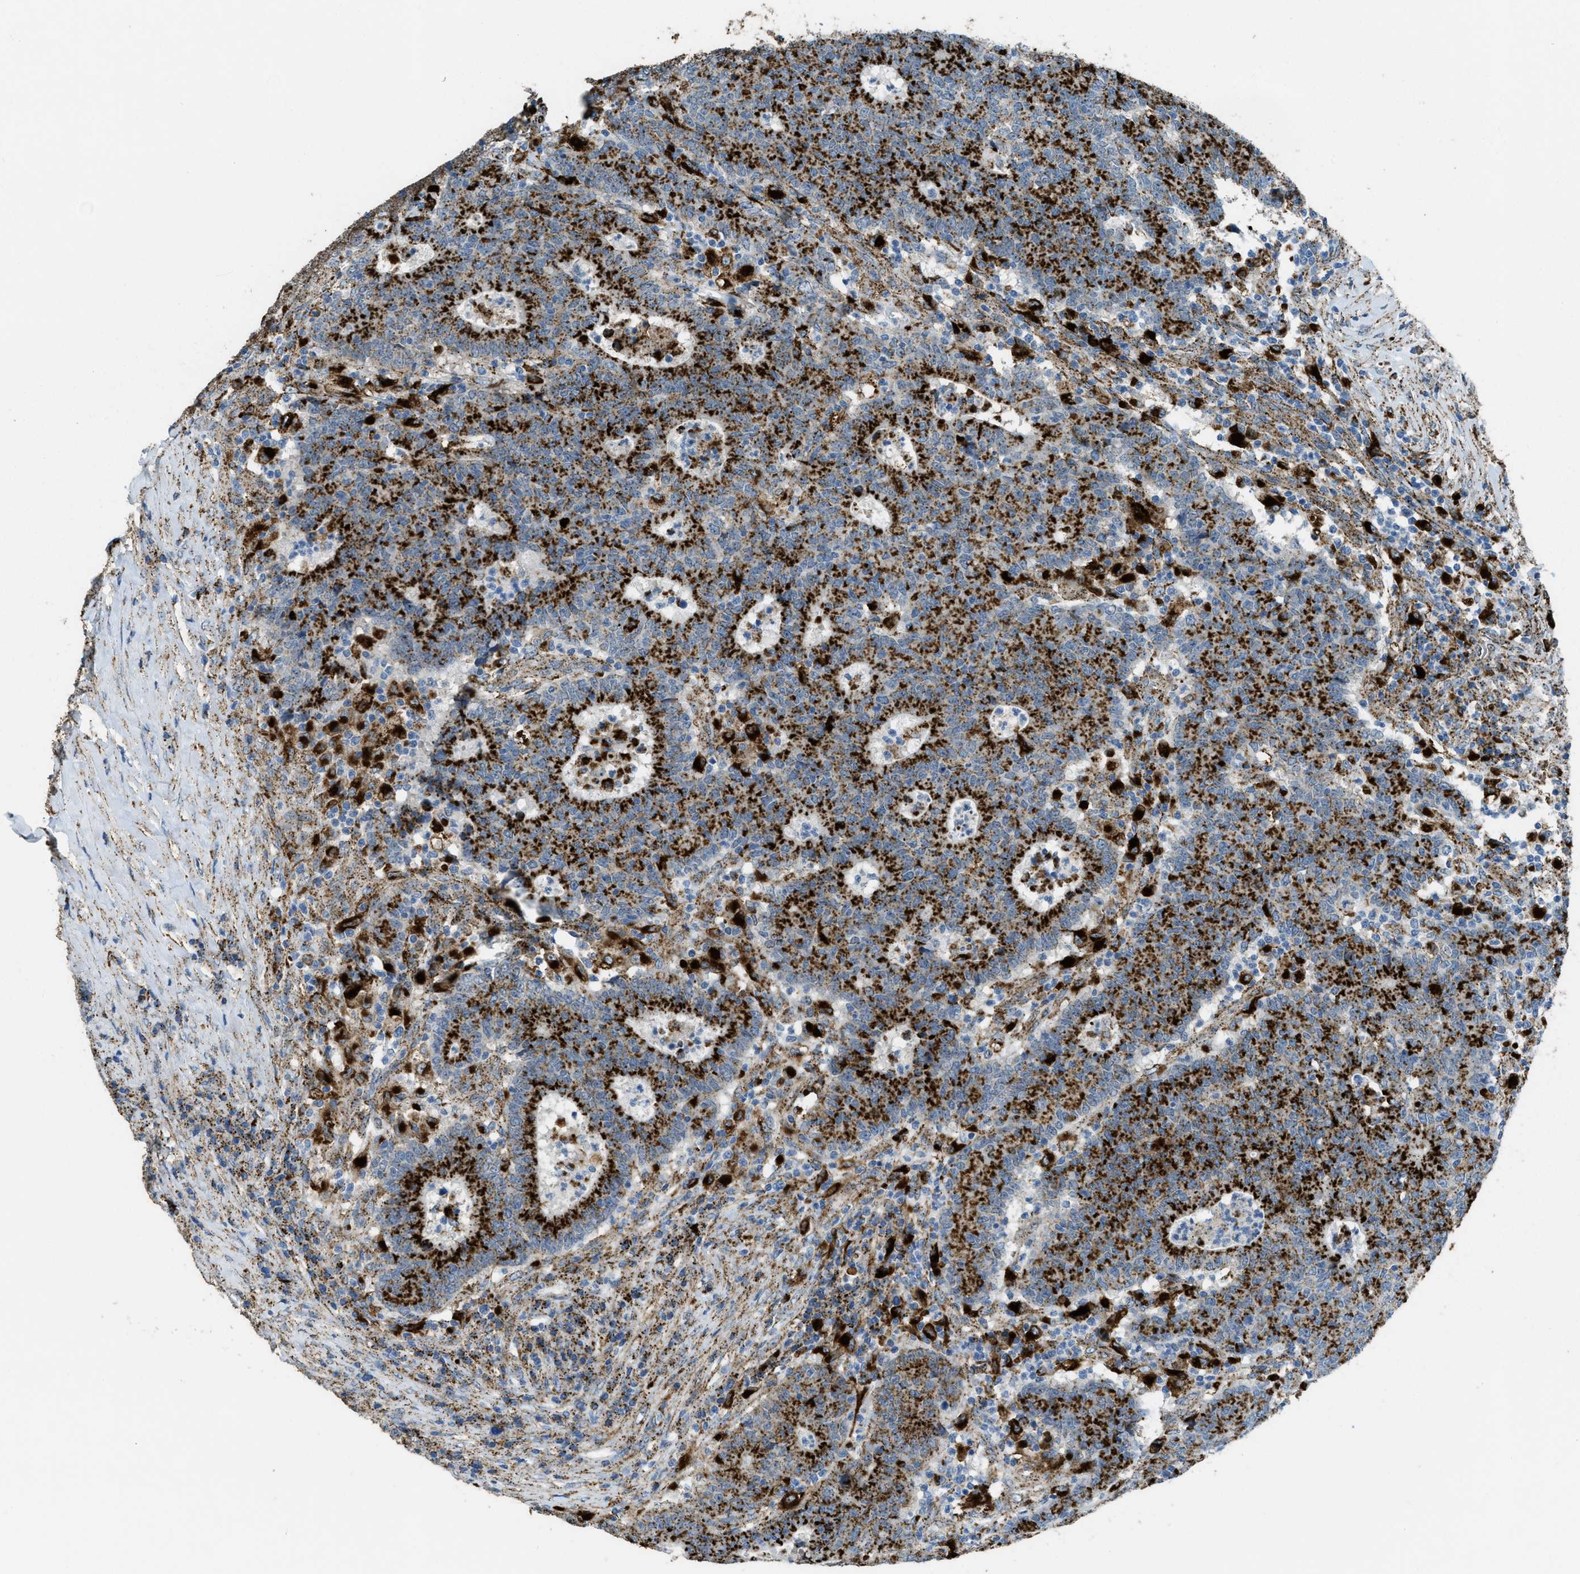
{"staining": {"intensity": "strong", "quantity": ">75%", "location": "cytoplasmic/membranous"}, "tissue": "colorectal cancer", "cell_type": "Tumor cells", "image_type": "cancer", "snomed": [{"axis": "morphology", "description": "Normal tissue, NOS"}, {"axis": "morphology", "description": "Adenocarcinoma, NOS"}, {"axis": "topography", "description": "Colon"}], "caption": "The image exhibits immunohistochemical staining of colorectal adenocarcinoma. There is strong cytoplasmic/membranous staining is present in about >75% of tumor cells.", "gene": "SCARB2", "patient": {"sex": "female", "age": 75}}